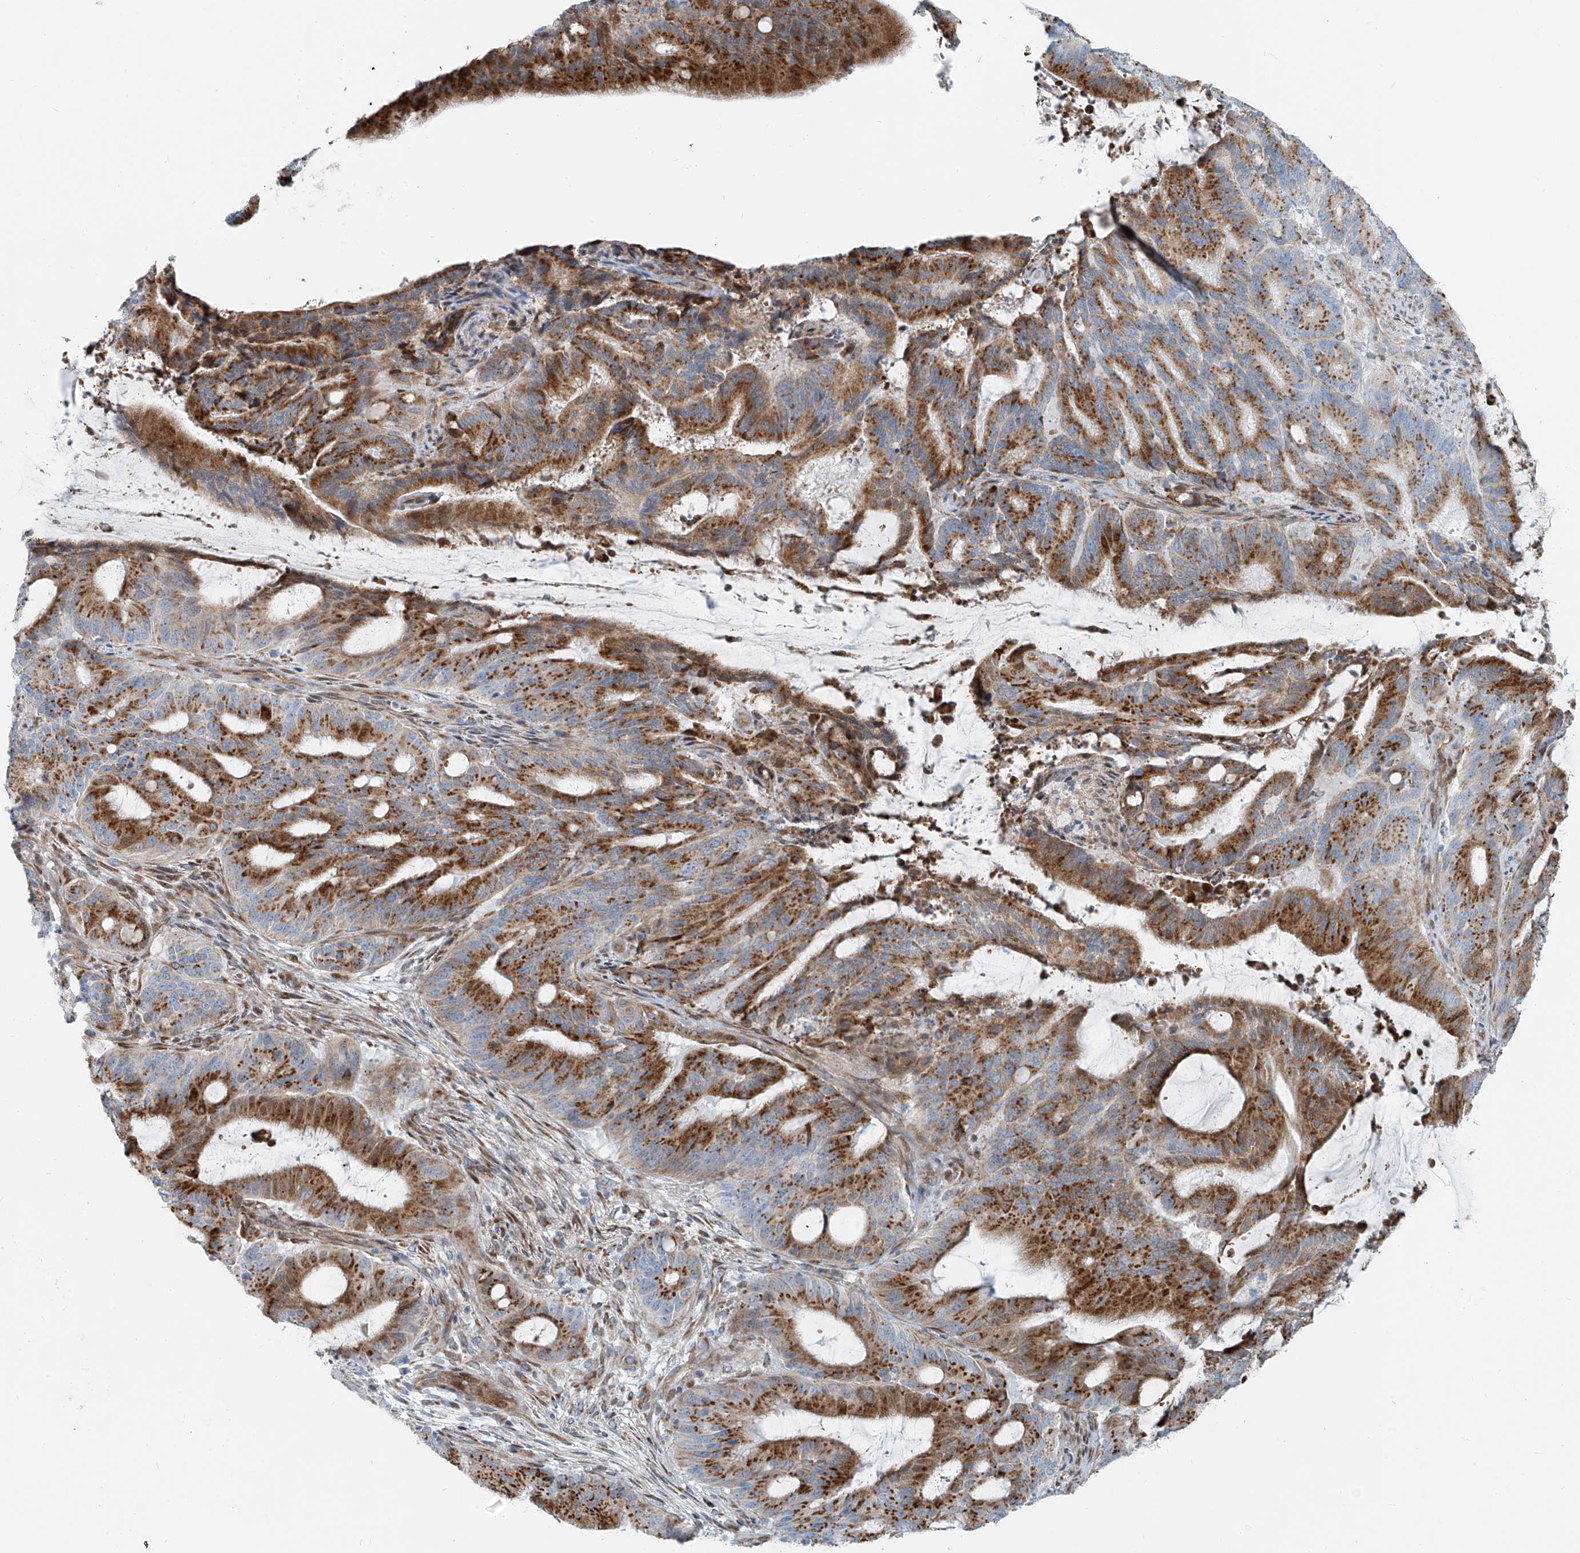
{"staining": {"intensity": "moderate", "quantity": ">75%", "location": "cytoplasmic/membranous"}, "tissue": "liver cancer", "cell_type": "Tumor cells", "image_type": "cancer", "snomed": [{"axis": "morphology", "description": "Normal tissue, NOS"}, {"axis": "morphology", "description": "Cholangiocarcinoma"}, {"axis": "topography", "description": "Liver"}, {"axis": "topography", "description": "Peripheral nerve tissue"}], "caption": "This photomicrograph exhibits IHC staining of human liver cholangiocarcinoma, with medium moderate cytoplasmic/membranous positivity in about >75% of tumor cells.", "gene": "HIC2", "patient": {"sex": "female", "age": 73}}